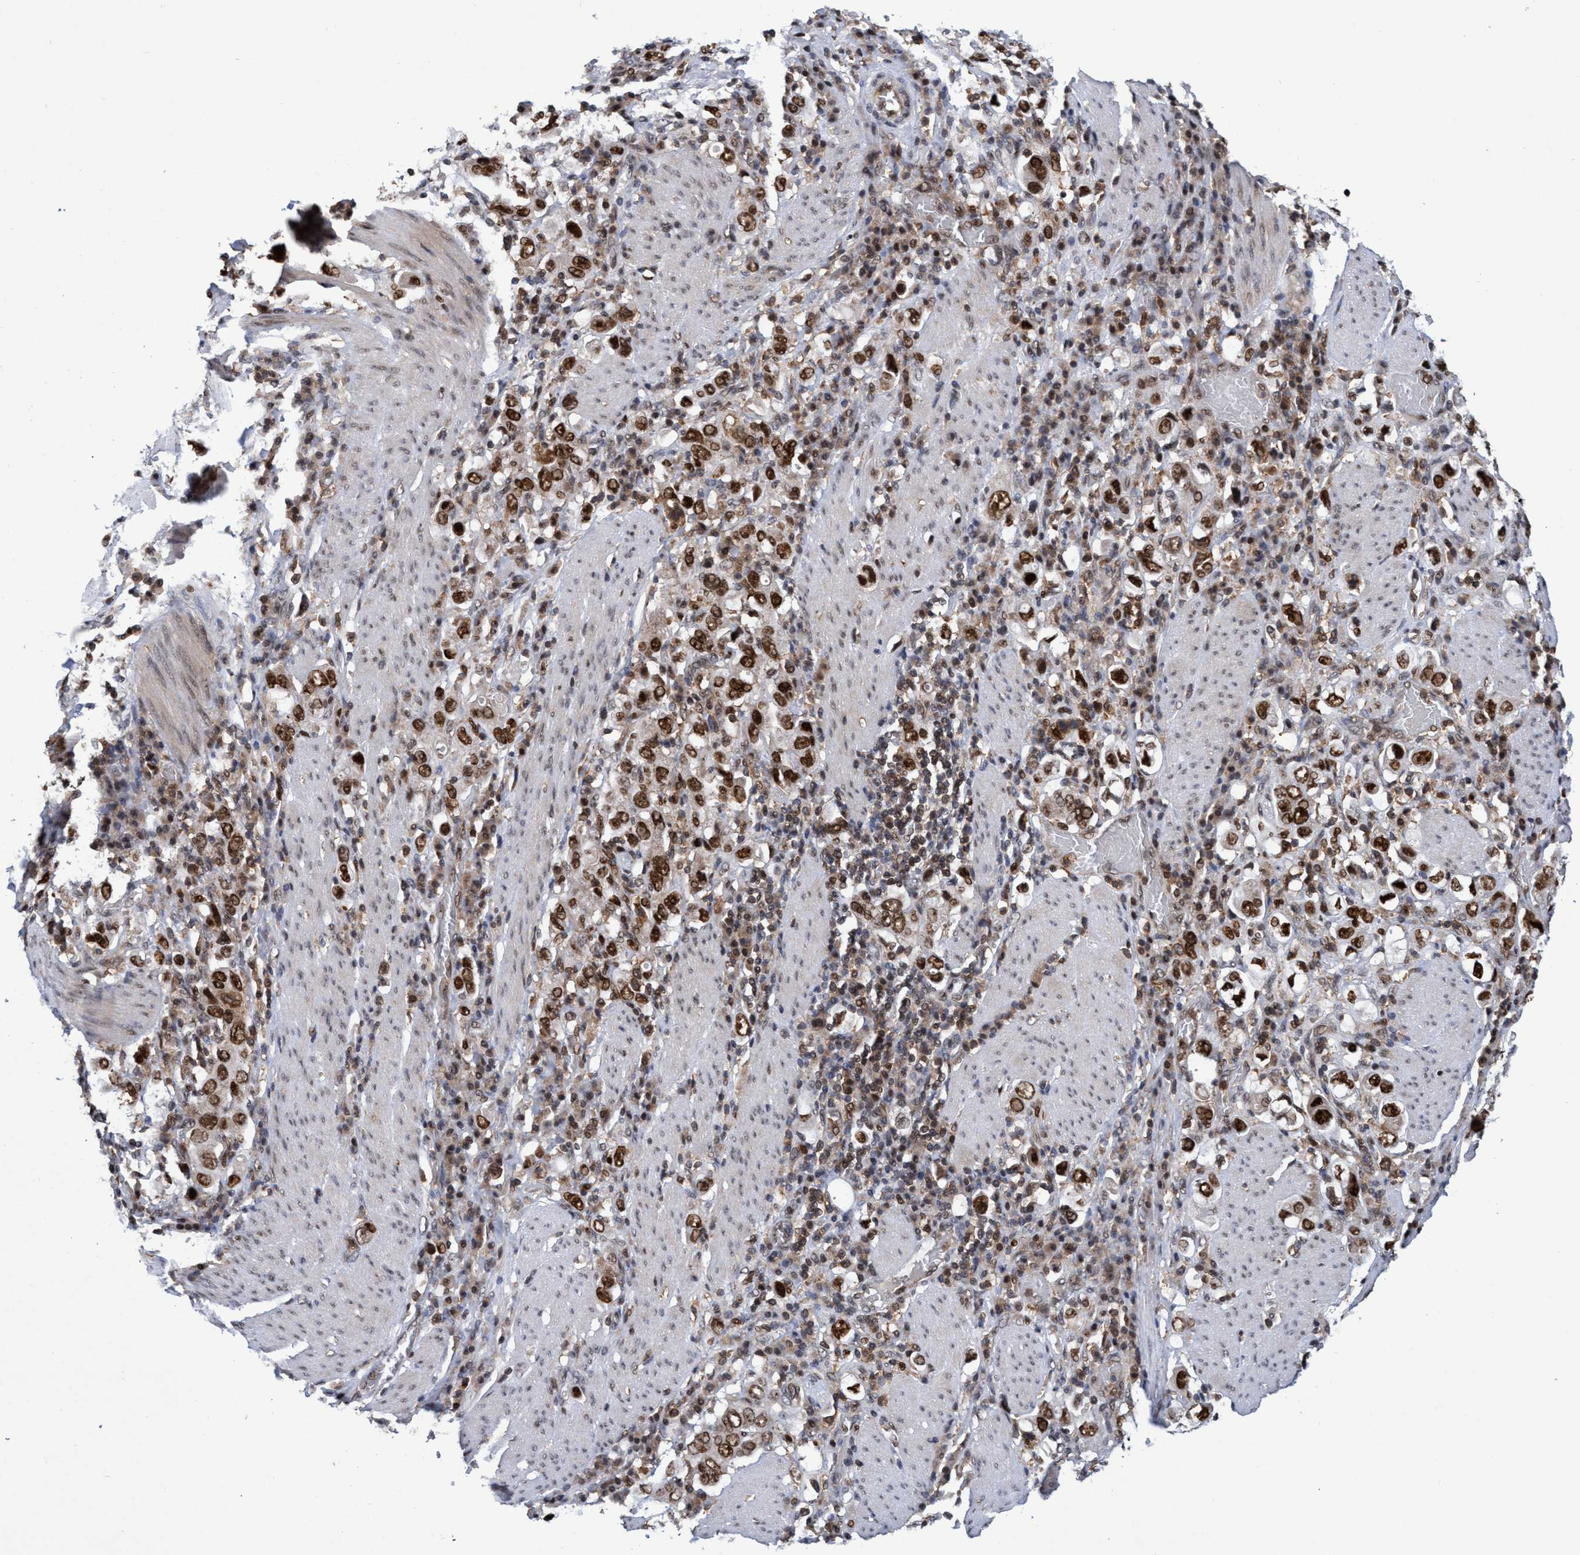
{"staining": {"intensity": "strong", "quantity": ">75%", "location": "nuclear"}, "tissue": "stomach cancer", "cell_type": "Tumor cells", "image_type": "cancer", "snomed": [{"axis": "morphology", "description": "Adenocarcinoma, NOS"}, {"axis": "topography", "description": "Stomach, upper"}], "caption": "Immunohistochemical staining of adenocarcinoma (stomach) displays strong nuclear protein staining in about >75% of tumor cells.", "gene": "GTF2F1", "patient": {"sex": "male", "age": 62}}